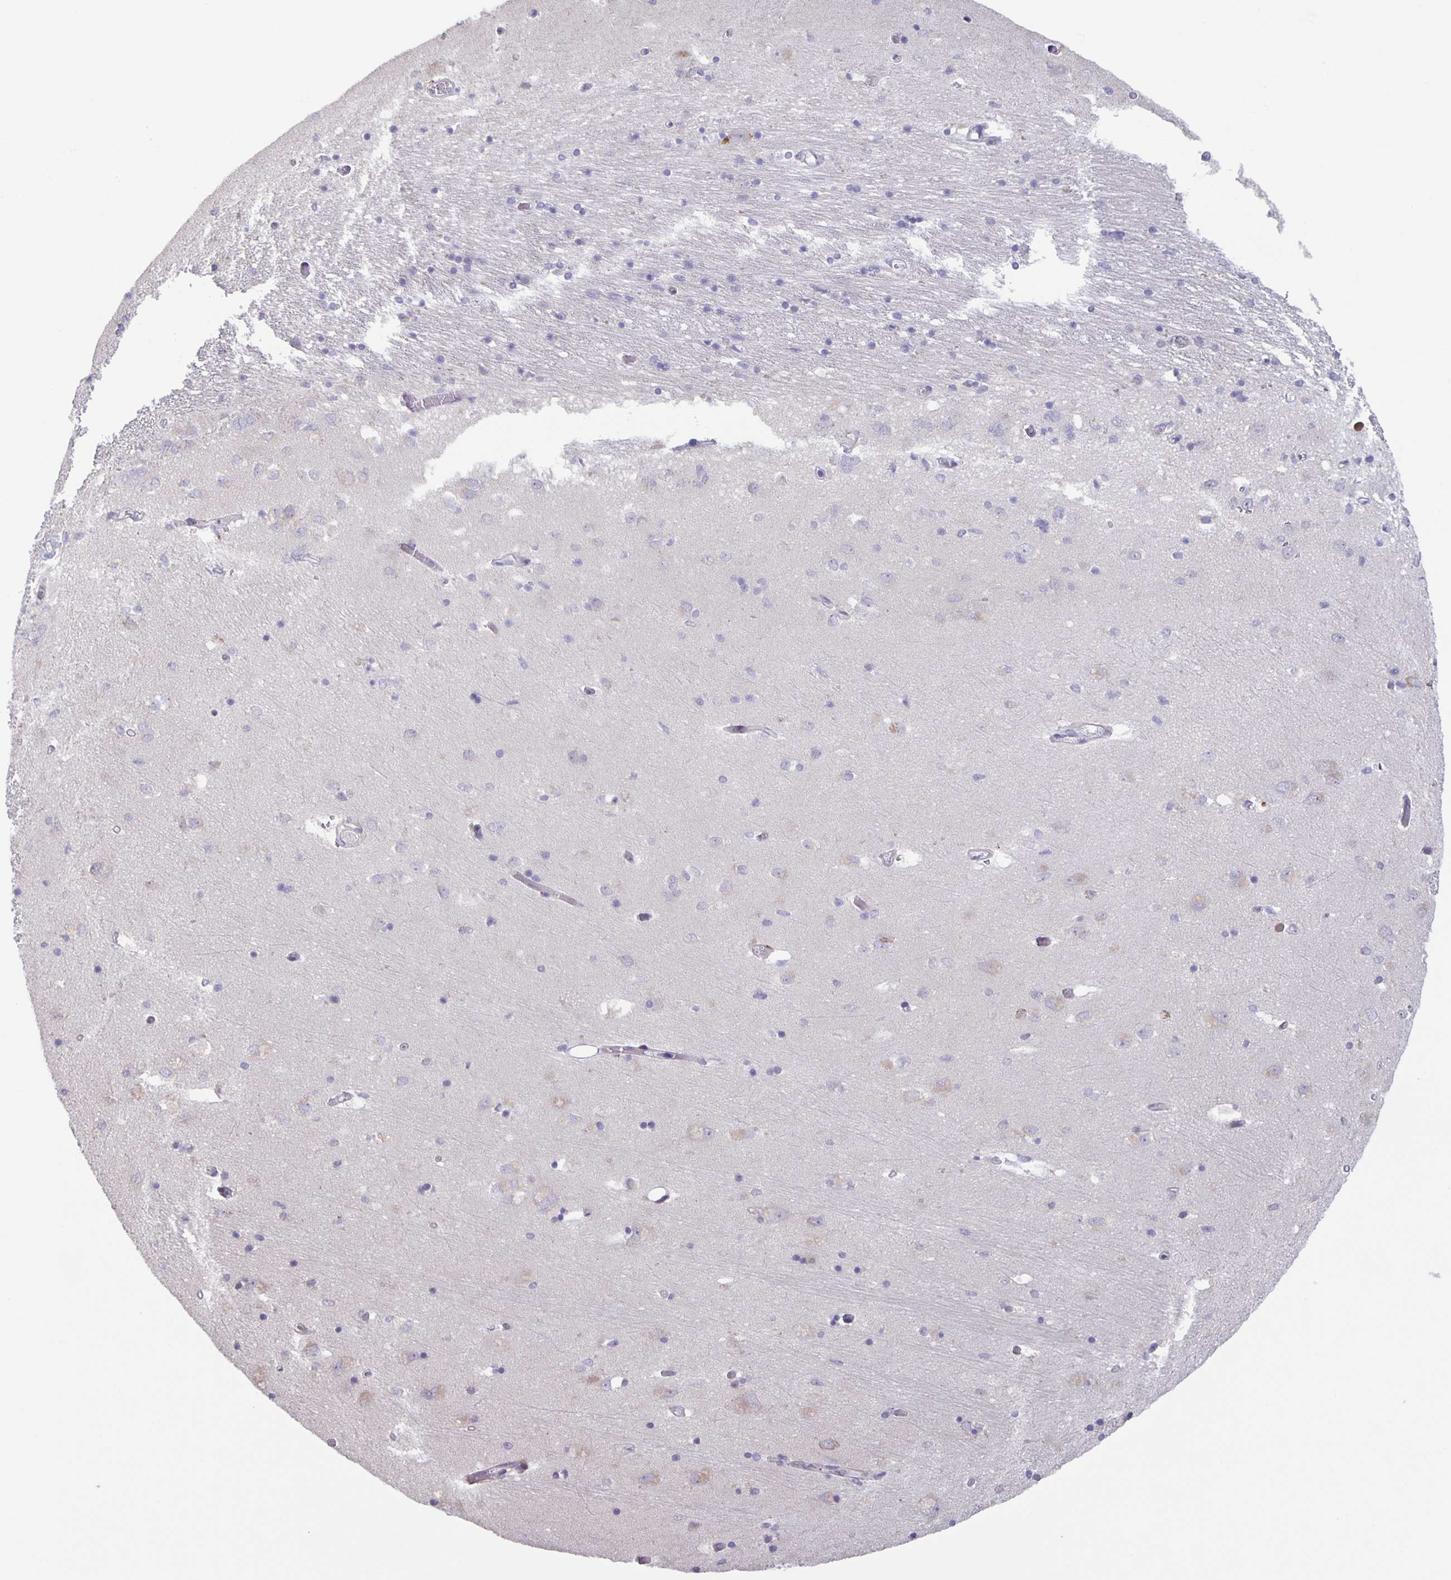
{"staining": {"intensity": "negative", "quantity": "none", "location": "none"}, "tissue": "caudate", "cell_type": "Glial cells", "image_type": "normal", "snomed": [{"axis": "morphology", "description": "Normal tissue, NOS"}, {"axis": "topography", "description": "Lateral ventricle wall"}, {"axis": "topography", "description": "Hippocampus"}], "caption": "Photomicrograph shows no significant protein staining in glial cells of benign caudate.", "gene": "MAPK12", "patient": {"sex": "female", "age": 63}}